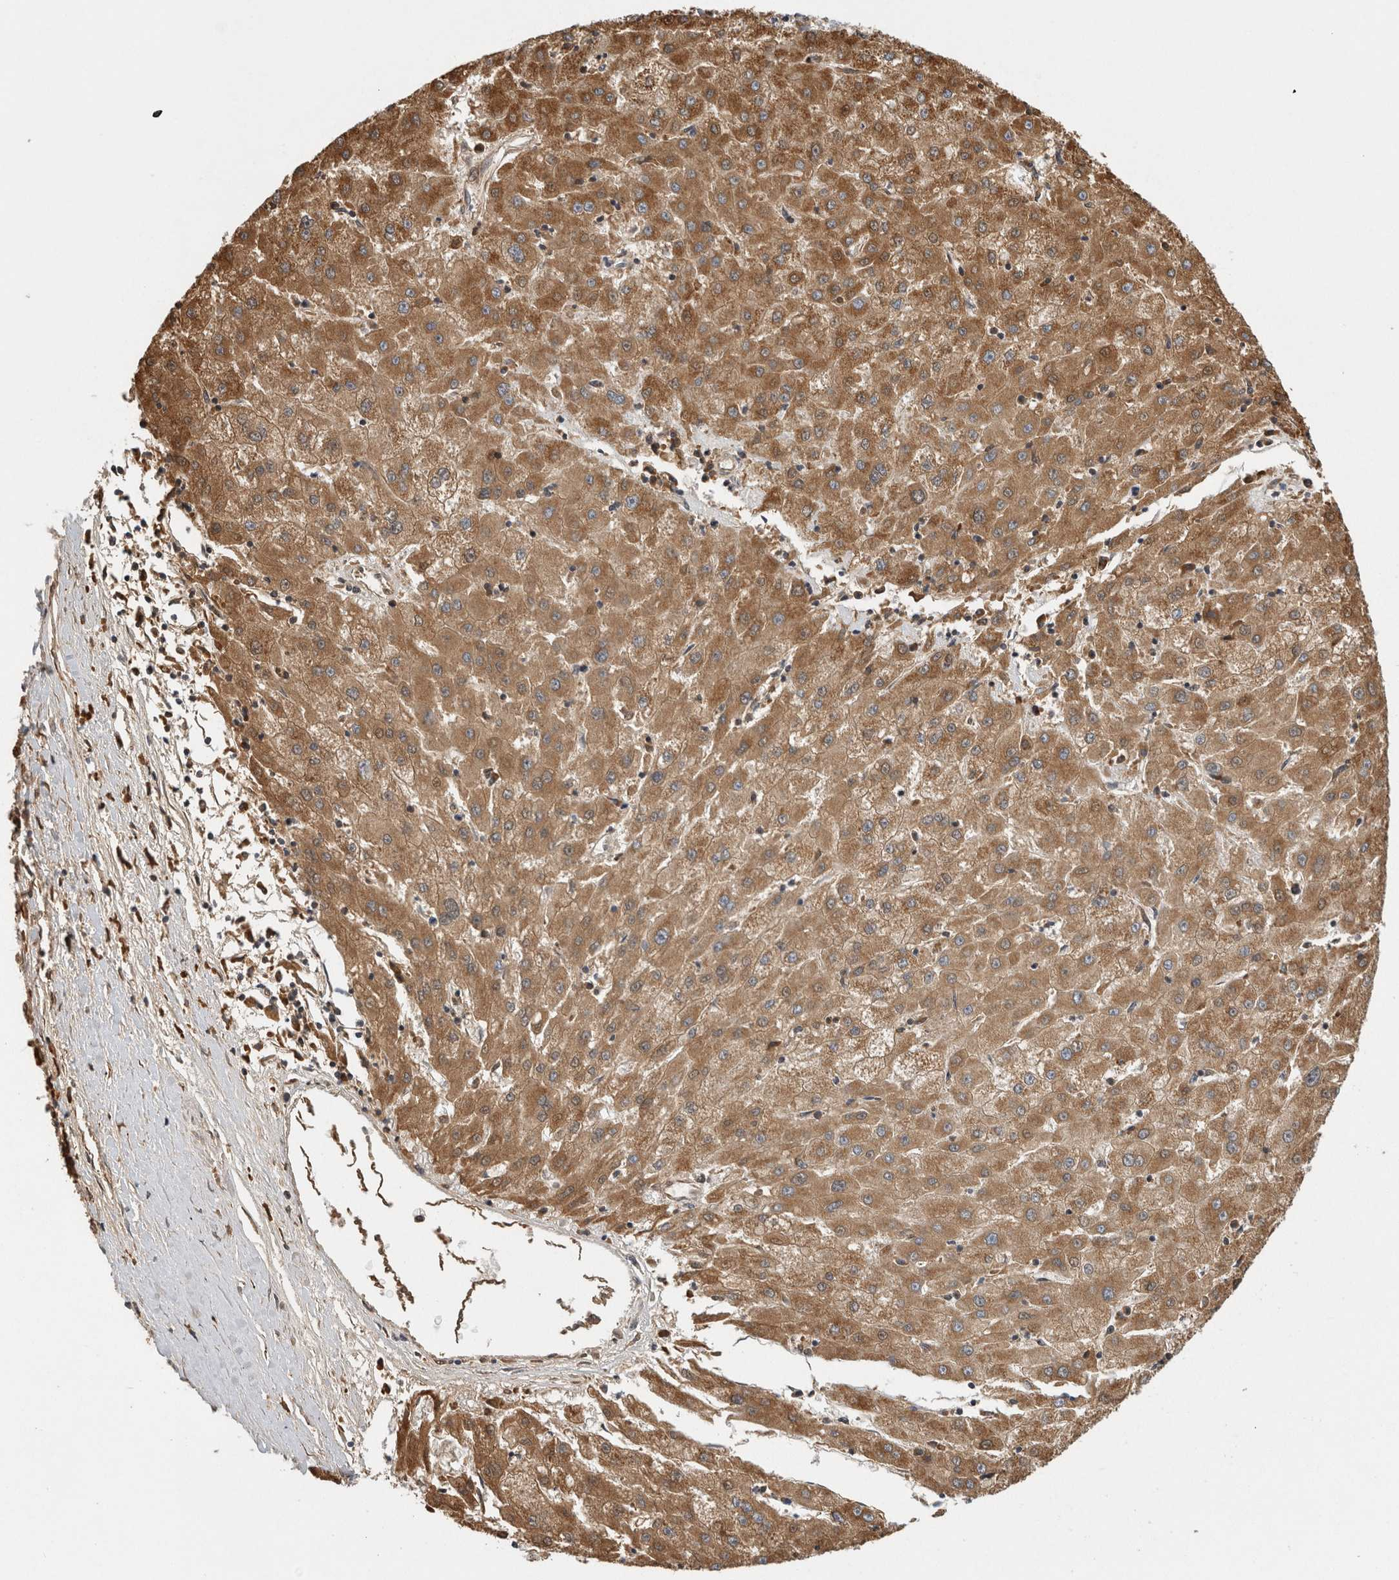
{"staining": {"intensity": "moderate", "quantity": ">75%", "location": "cytoplasmic/membranous"}, "tissue": "liver cancer", "cell_type": "Tumor cells", "image_type": "cancer", "snomed": [{"axis": "morphology", "description": "Carcinoma, Hepatocellular, NOS"}, {"axis": "topography", "description": "Liver"}], "caption": "Human liver hepatocellular carcinoma stained with a brown dye shows moderate cytoplasmic/membranous positive expression in approximately >75% of tumor cells.", "gene": "GRIK2", "patient": {"sex": "male", "age": 72}}